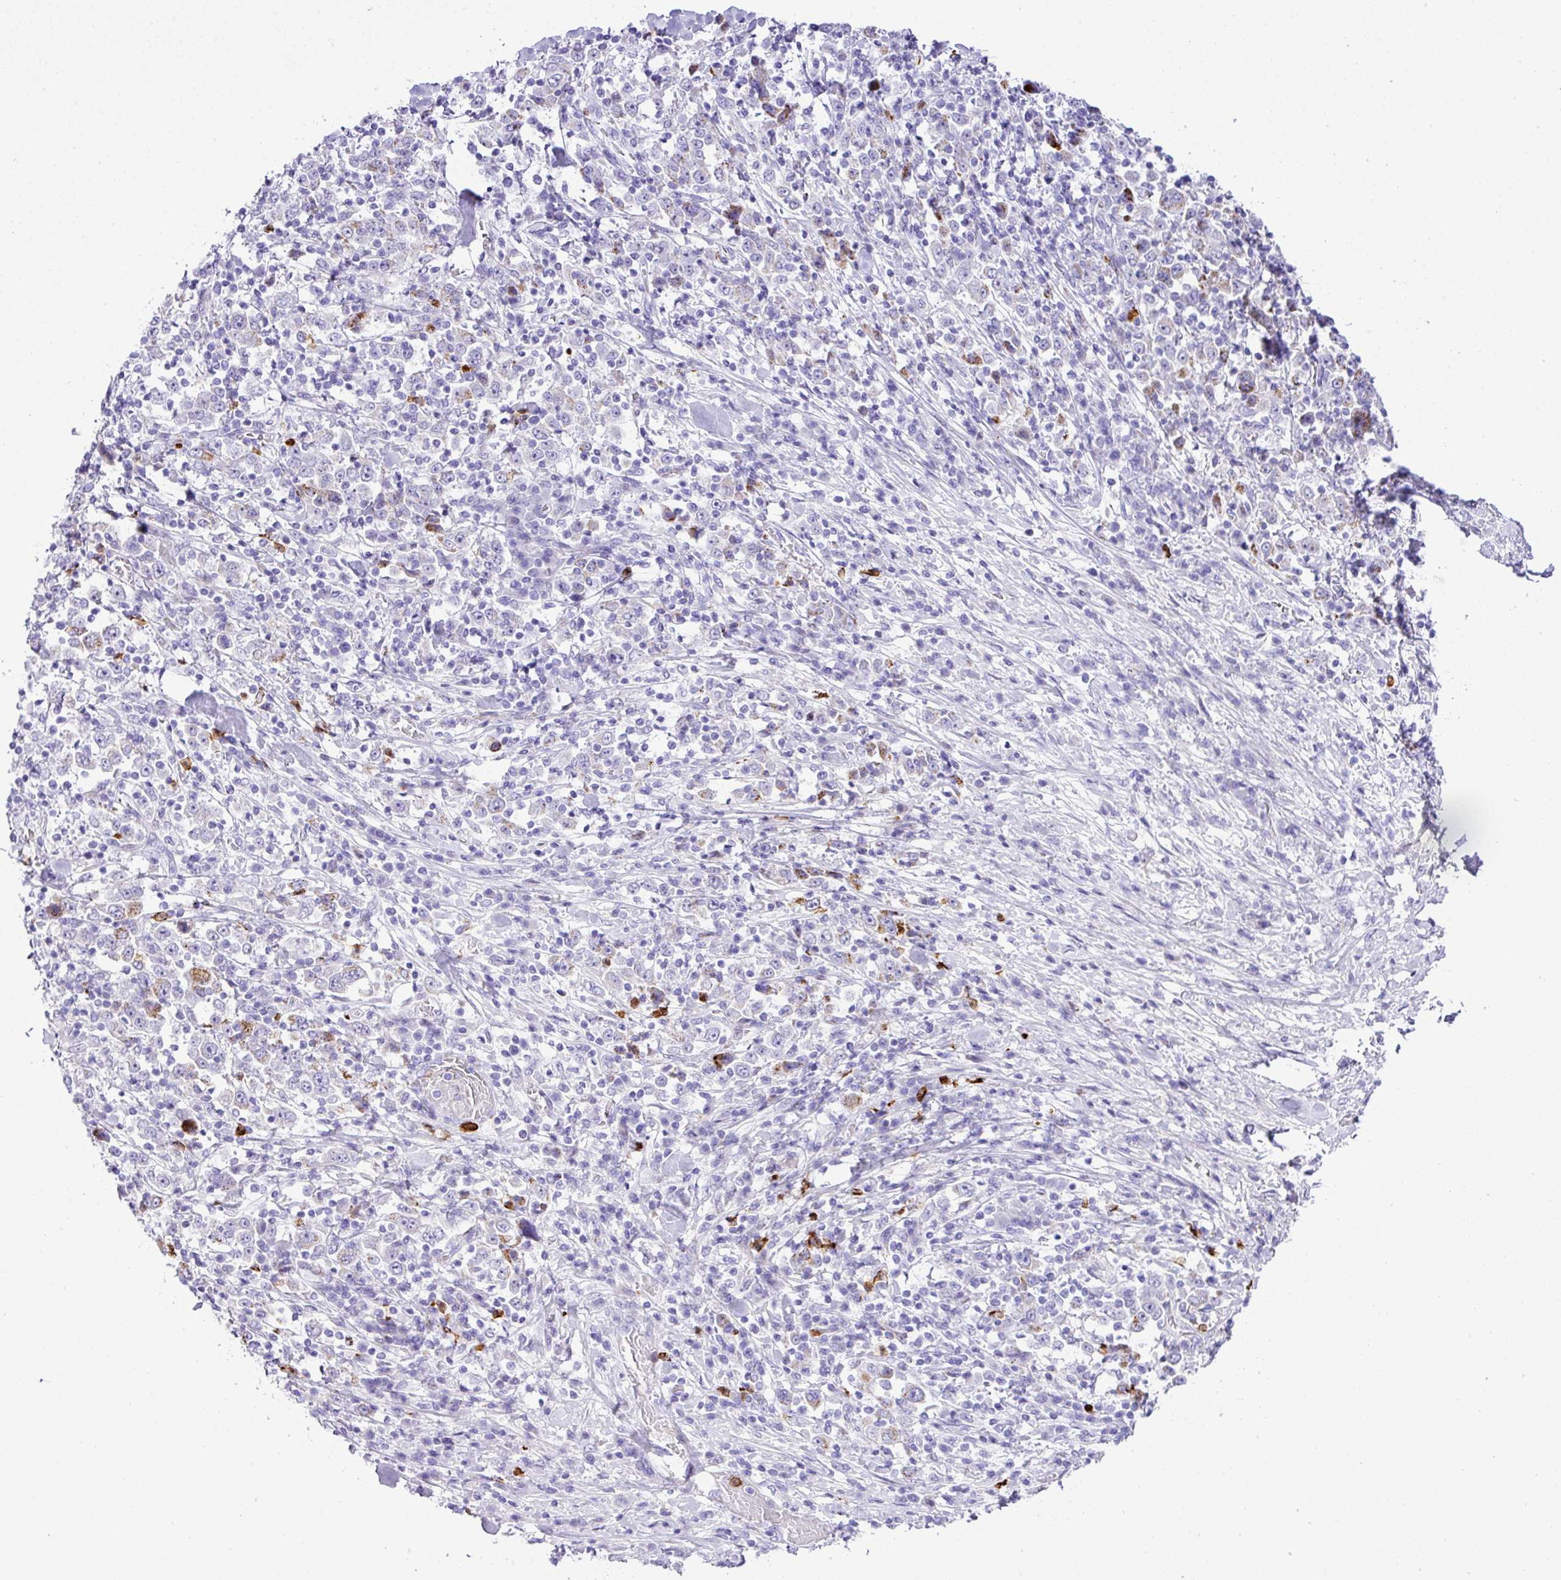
{"staining": {"intensity": "negative", "quantity": "none", "location": "none"}, "tissue": "stomach cancer", "cell_type": "Tumor cells", "image_type": "cancer", "snomed": [{"axis": "morphology", "description": "Normal tissue, NOS"}, {"axis": "morphology", "description": "Adenocarcinoma, NOS"}, {"axis": "topography", "description": "Stomach, upper"}, {"axis": "topography", "description": "Stomach"}], "caption": "Immunohistochemical staining of stomach cancer (adenocarcinoma) reveals no significant staining in tumor cells.", "gene": "RCAN2", "patient": {"sex": "male", "age": 59}}